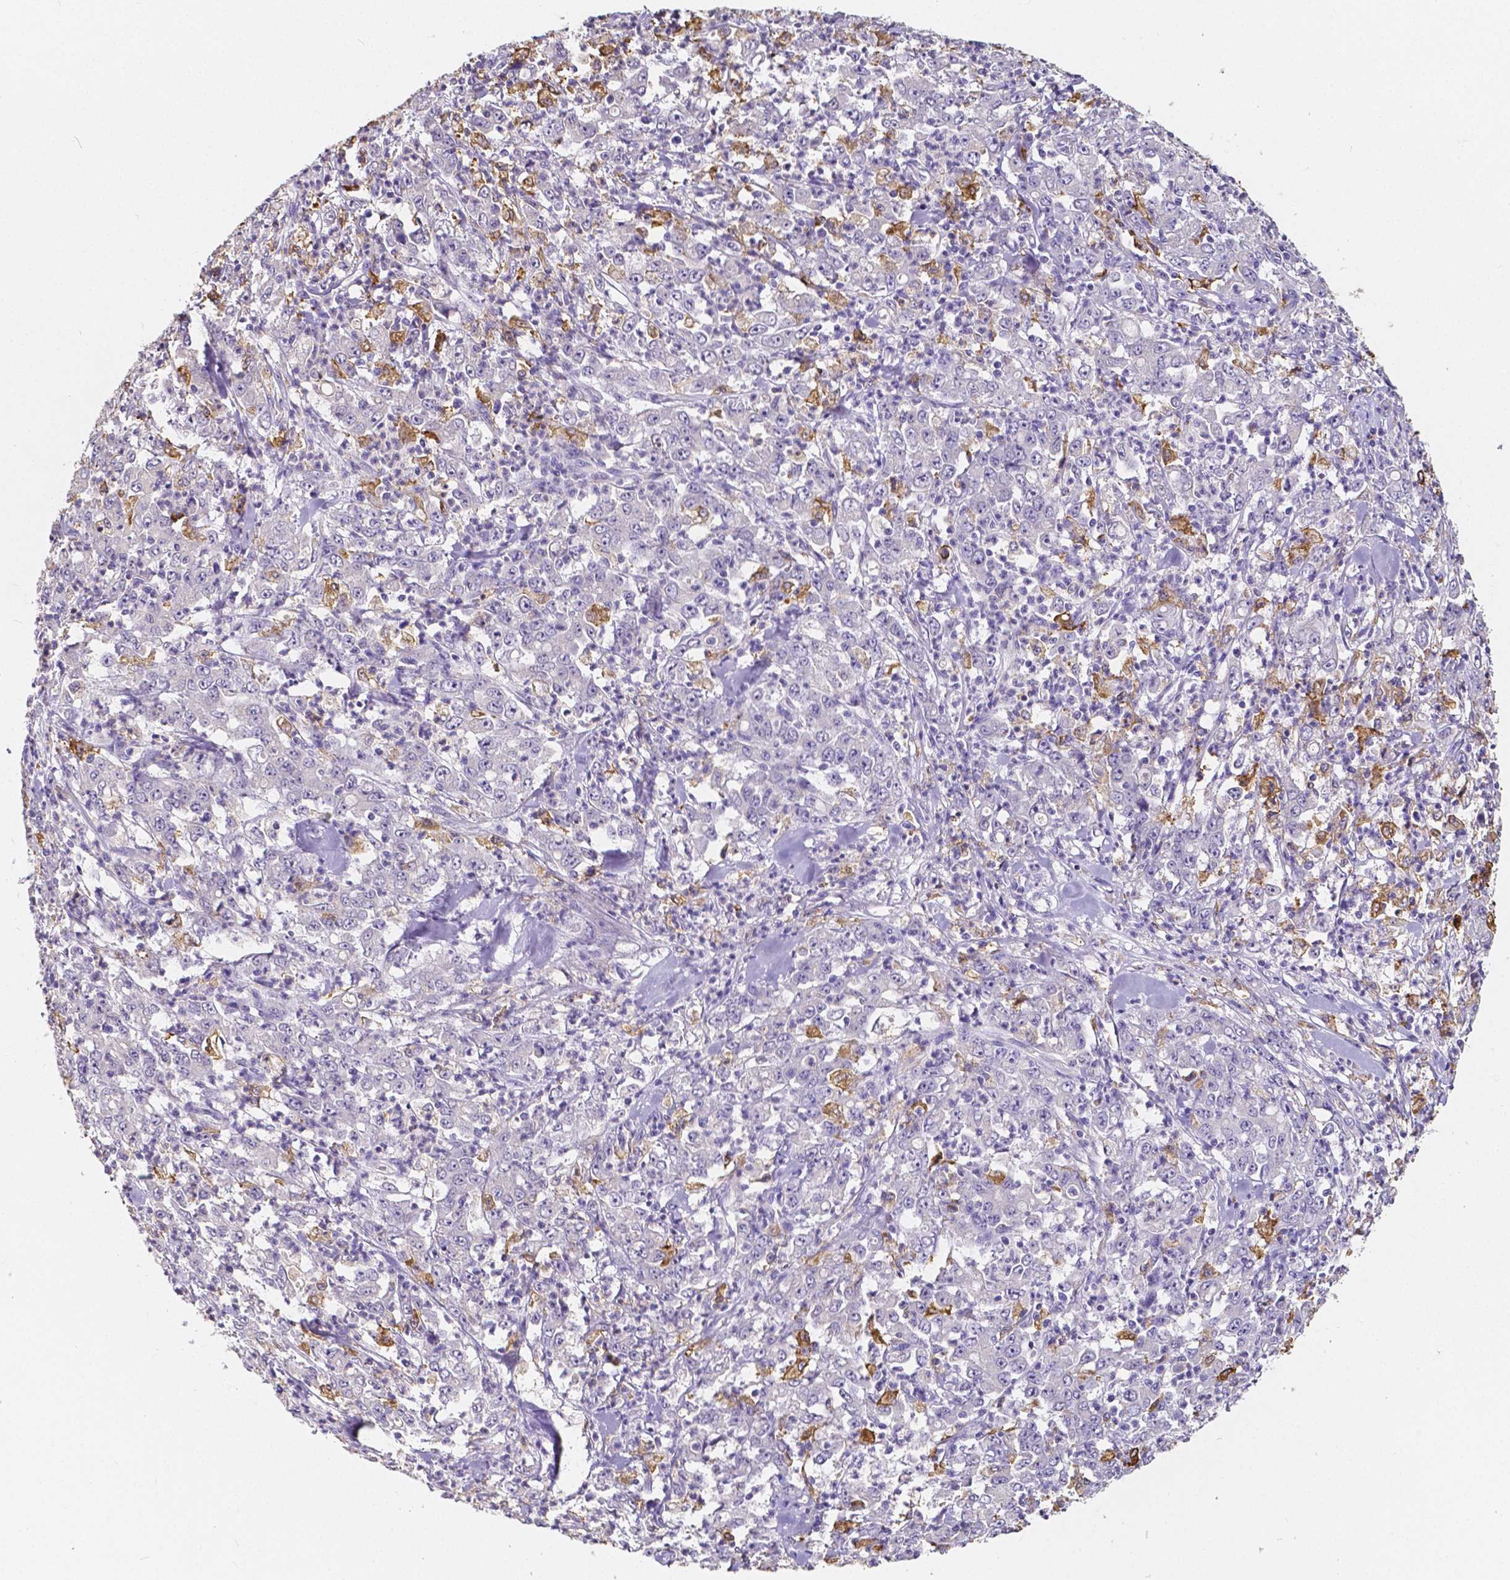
{"staining": {"intensity": "negative", "quantity": "none", "location": "none"}, "tissue": "stomach cancer", "cell_type": "Tumor cells", "image_type": "cancer", "snomed": [{"axis": "morphology", "description": "Adenocarcinoma, NOS"}, {"axis": "topography", "description": "Stomach, lower"}], "caption": "Adenocarcinoma (stomach) stained for a protein using immunohistochemistry reveals no positivity tumor cells.", "gene": "ACP5", "patient": {"sex": "female", "age": 71}}